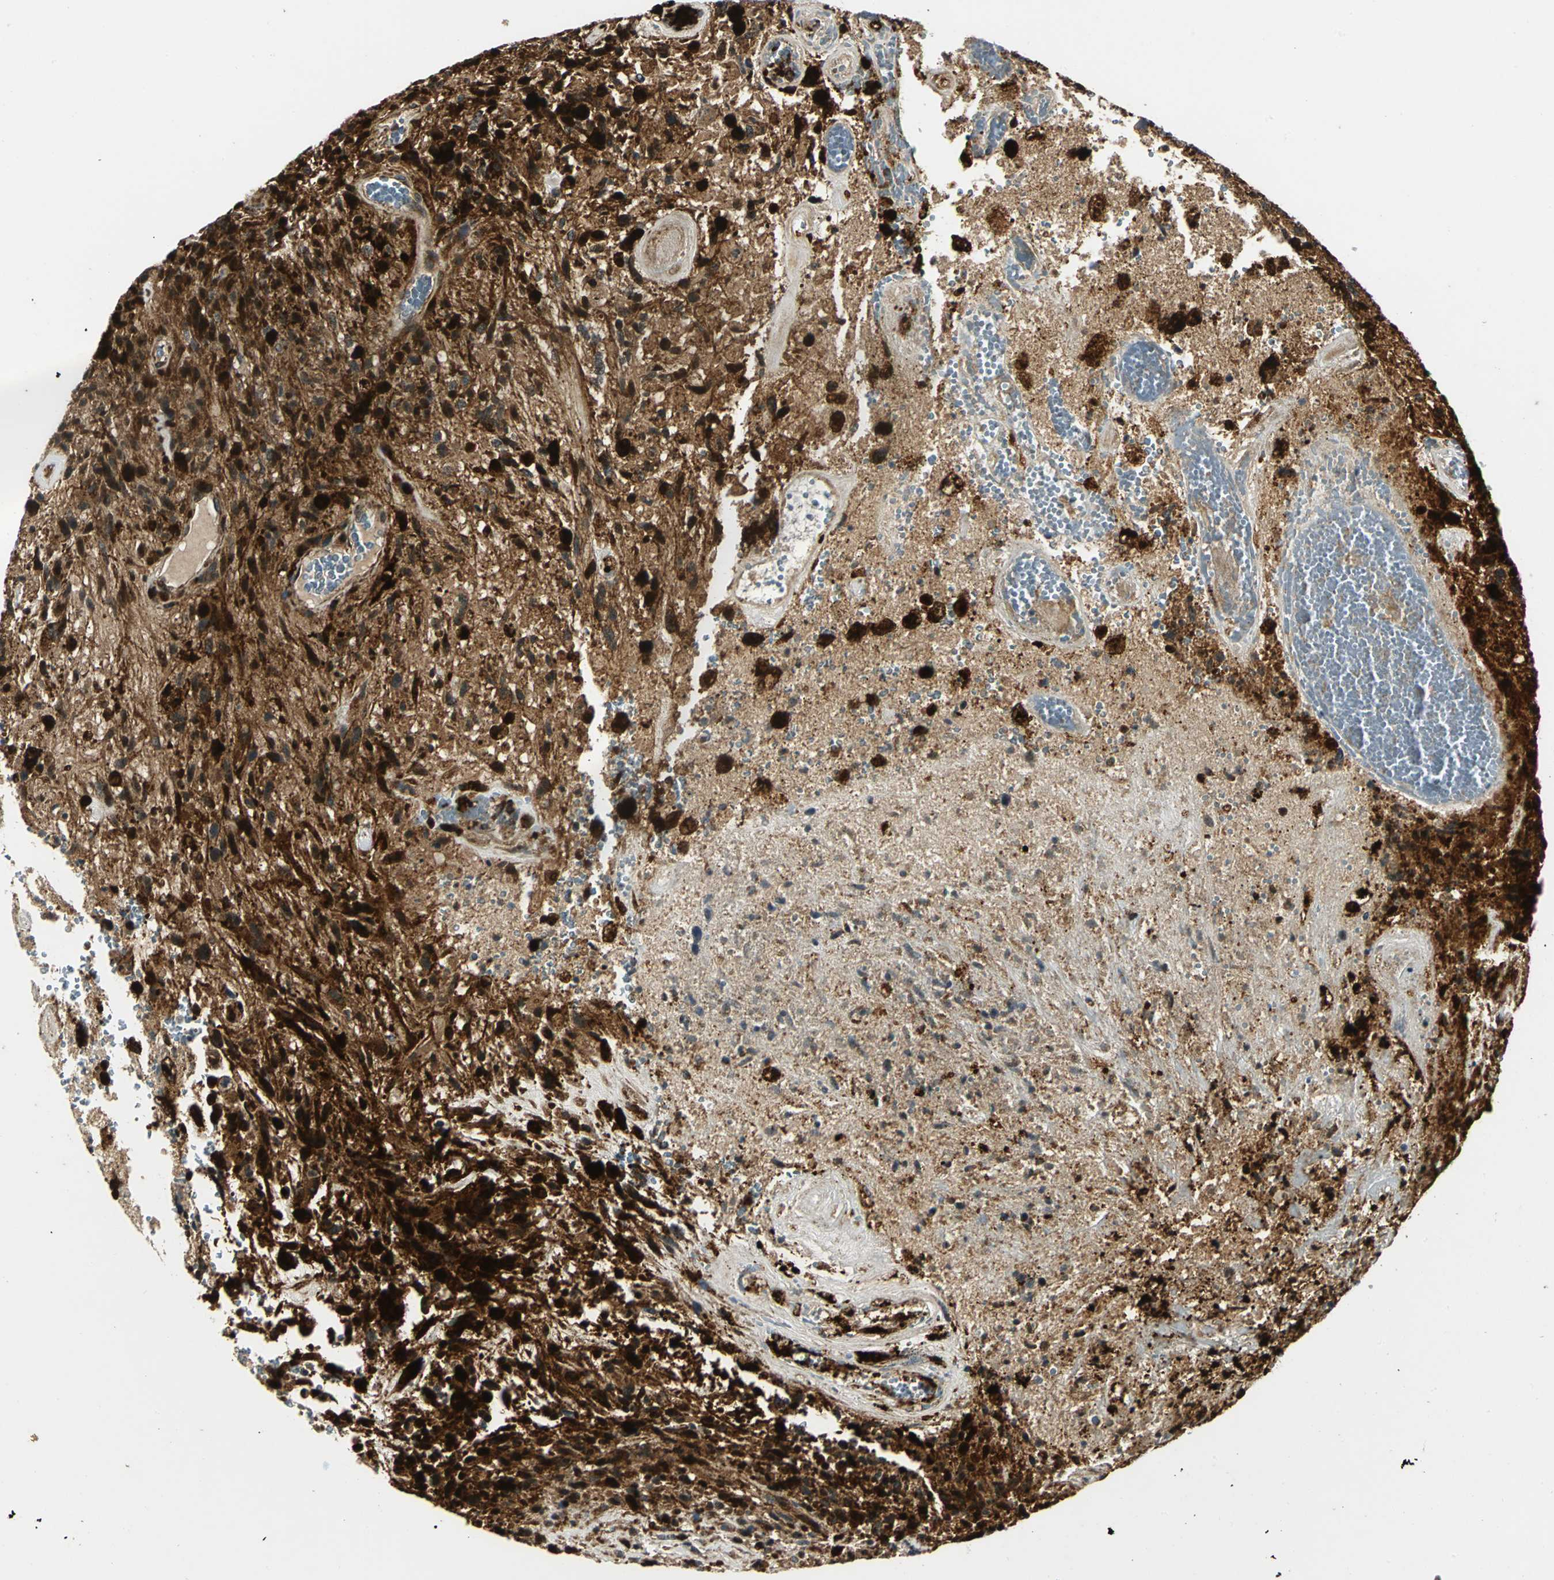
{"staining": {"intensity": "strong", "quantity": ">75%", "location": "cytoplasmic/membranous,nuclear"}, "tissue": "glioma", "cell_type": "Tumor cells", "image_type": "cancer", "snomed": [{"axis": "morphology", "description": "Normal tissue, NOS"}, {"axis": "morphology", "description": "Glioma, malignant, High grade"}, {"axis": "topography", "description": "Cerebral cortex"}], "caption": "Immunohistochemistry staining of glioma, which shows high levels of strong cytoplasmic/membranous and nuclear expression in about >75% of tumor cells indicating strong cytoplasmic/membranous and nuclear protein positivity. The staining was performed using DAB (brown) for protein detection and nuclei were counterstained in hematoxylin (blue).", "gene": "PPP1R13L", "patient": {"sex": "male", "age": 75}}